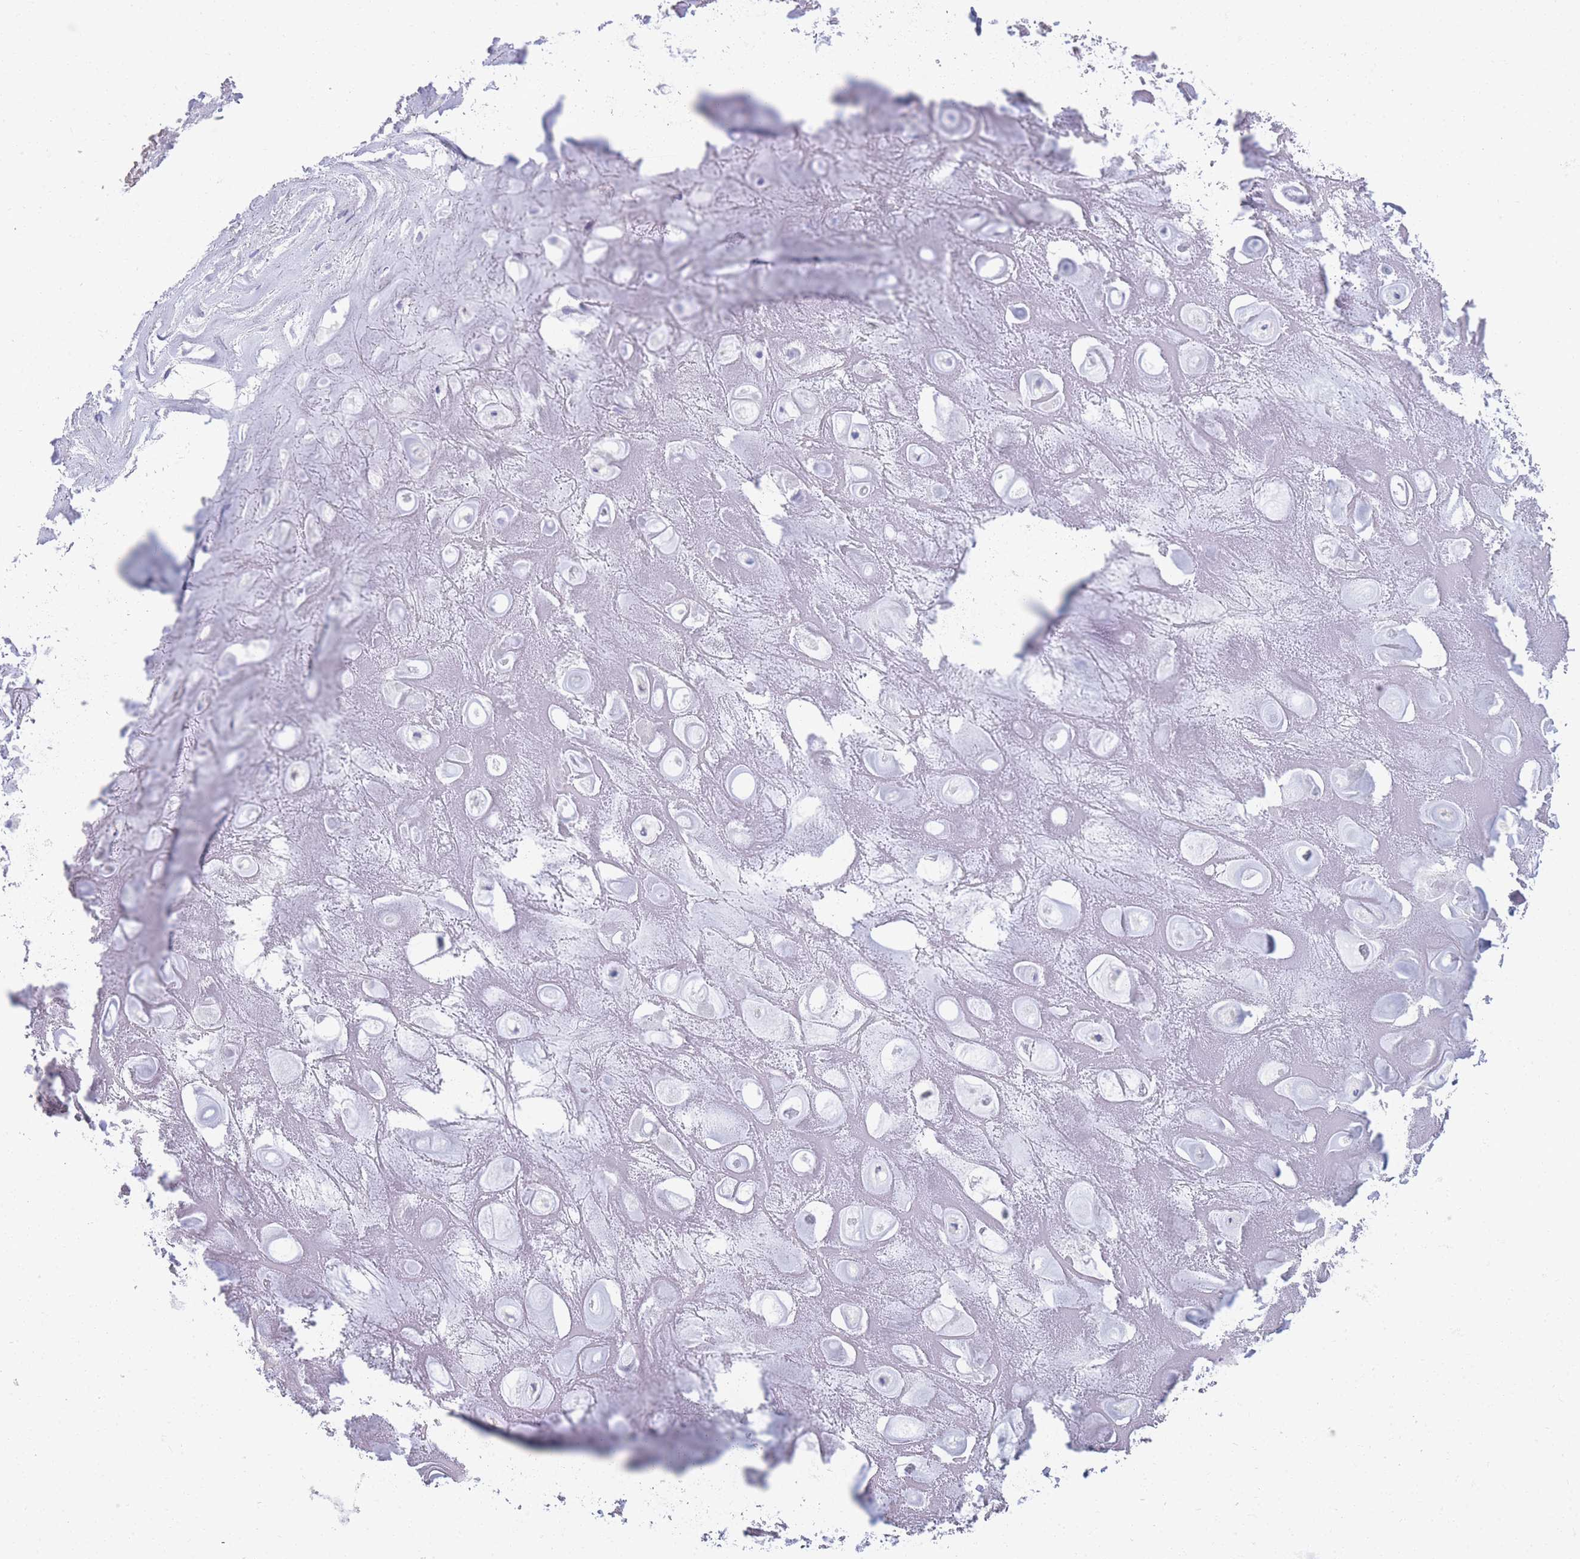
{"staining": {"intensity": "negative", "quantity": "none", "location": "none"}, "tissue": "adipose tissue", "cell_type": "Adipocytes", "image_type": "normal", "snomed": [{"axis": "morphology", "description": "Normal tissue, NOS"}, {"axis": "topography", "description": "Cartilage tissue"}], "caption": "Histopathology image shows no protein staining in adipocytes of benign adipose tissue. (DAB IHC with hematoxylin counter stain).", "gene": "XKR8", "patient": {"sex": "male", "age": 81}}